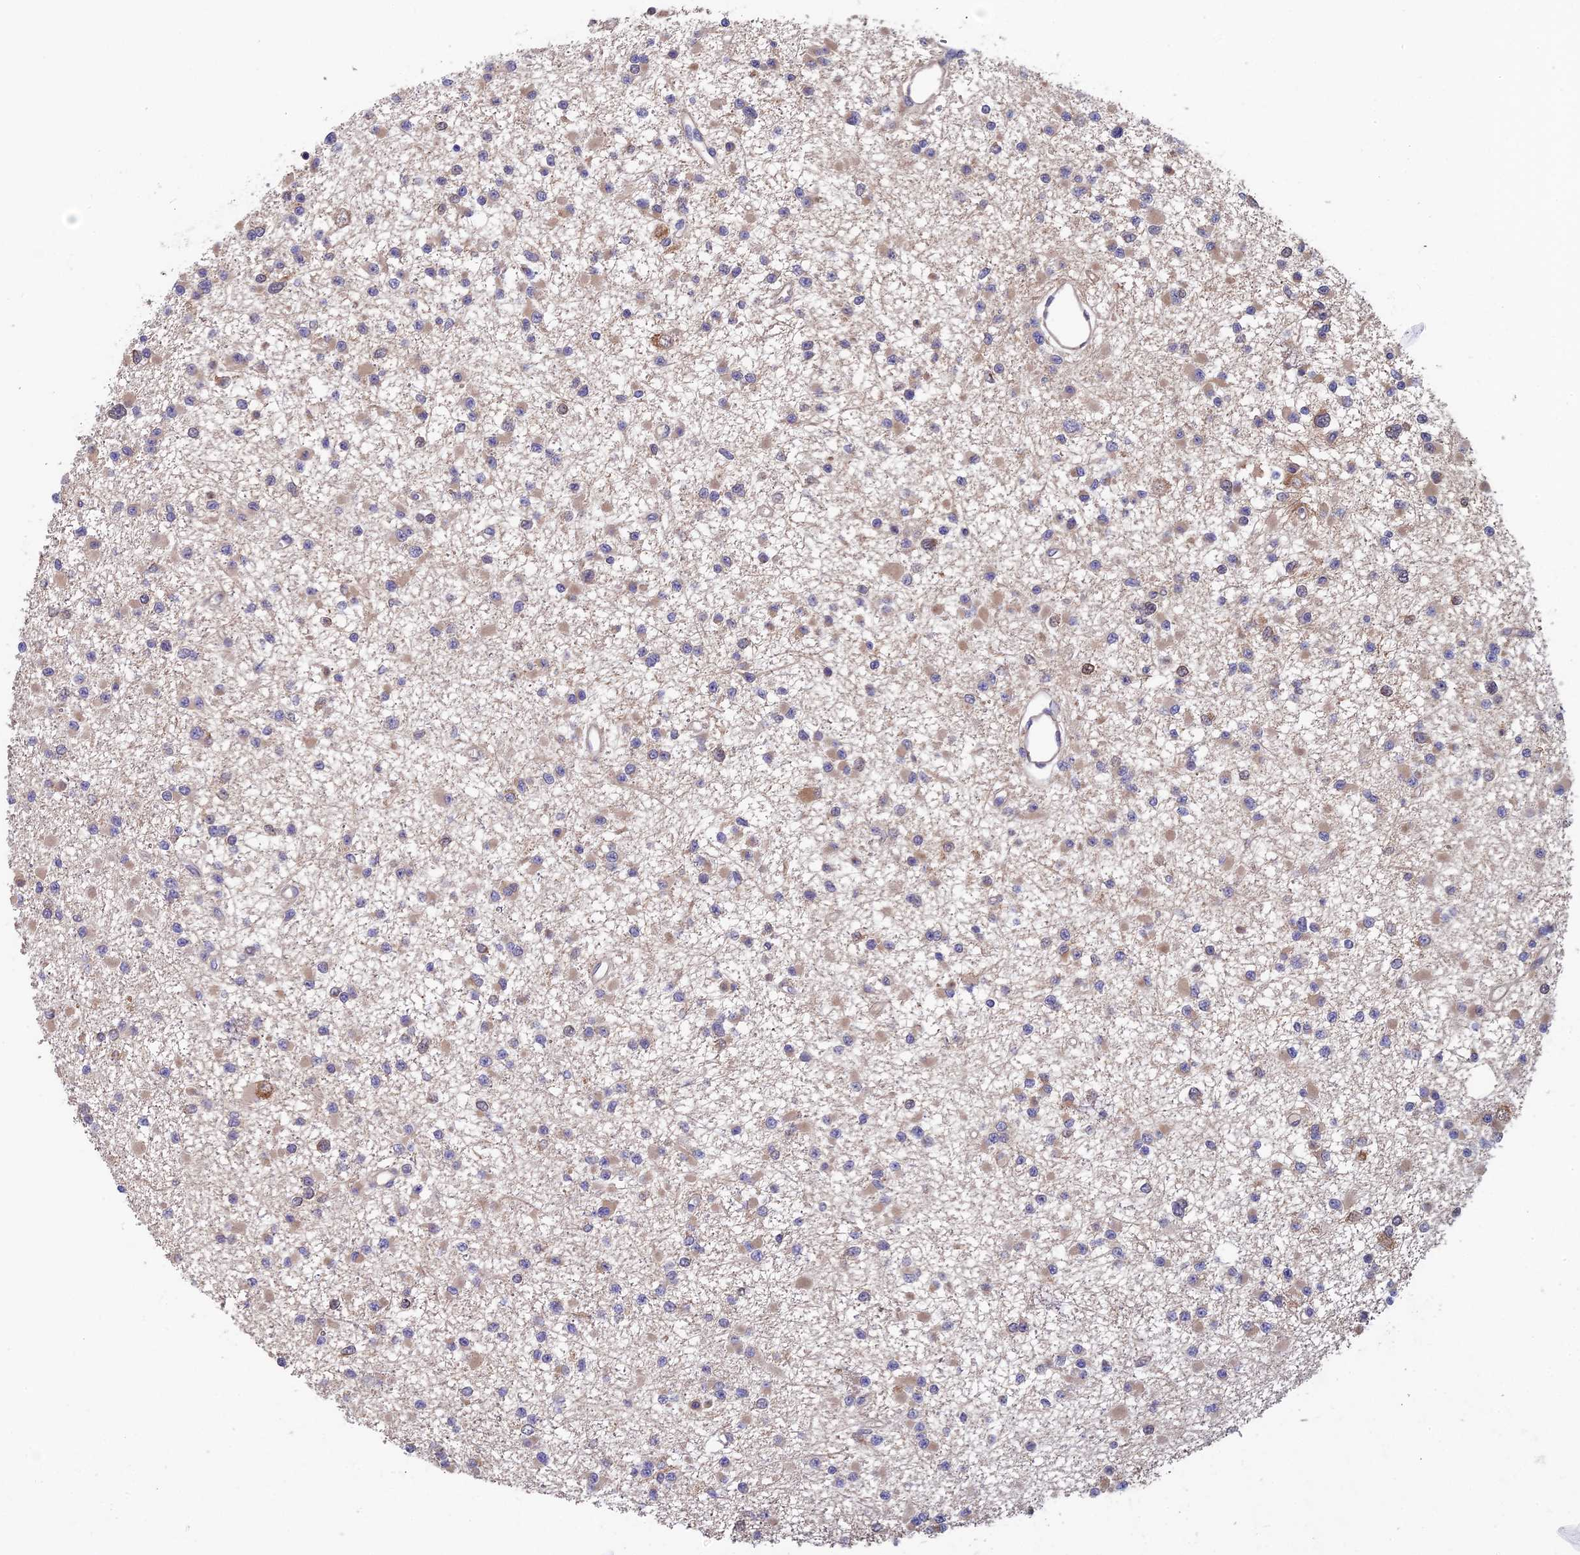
{"staining": {"intensity": "weak", "quantity": "25%-75%", "location": "cytoplasmic/membranous"}, "tissue": "glioma", "cell_type": "Tumor cells", "image_type": "cancer", "snomed": [{"axis": "morphology", "description": "Glioma, malignant, Low grade"}, {"axis": "topography", "description": "Brain"}], "caption": "This image shows glioma stained with IHC to label a protein in brown. The cytoplasmic/membranous of tumor cells show weak positivity for the protein. Nuclei are counter-stained blue.", "gene": "LCMT1", "patient": {"sex": "female", "age": 22}}